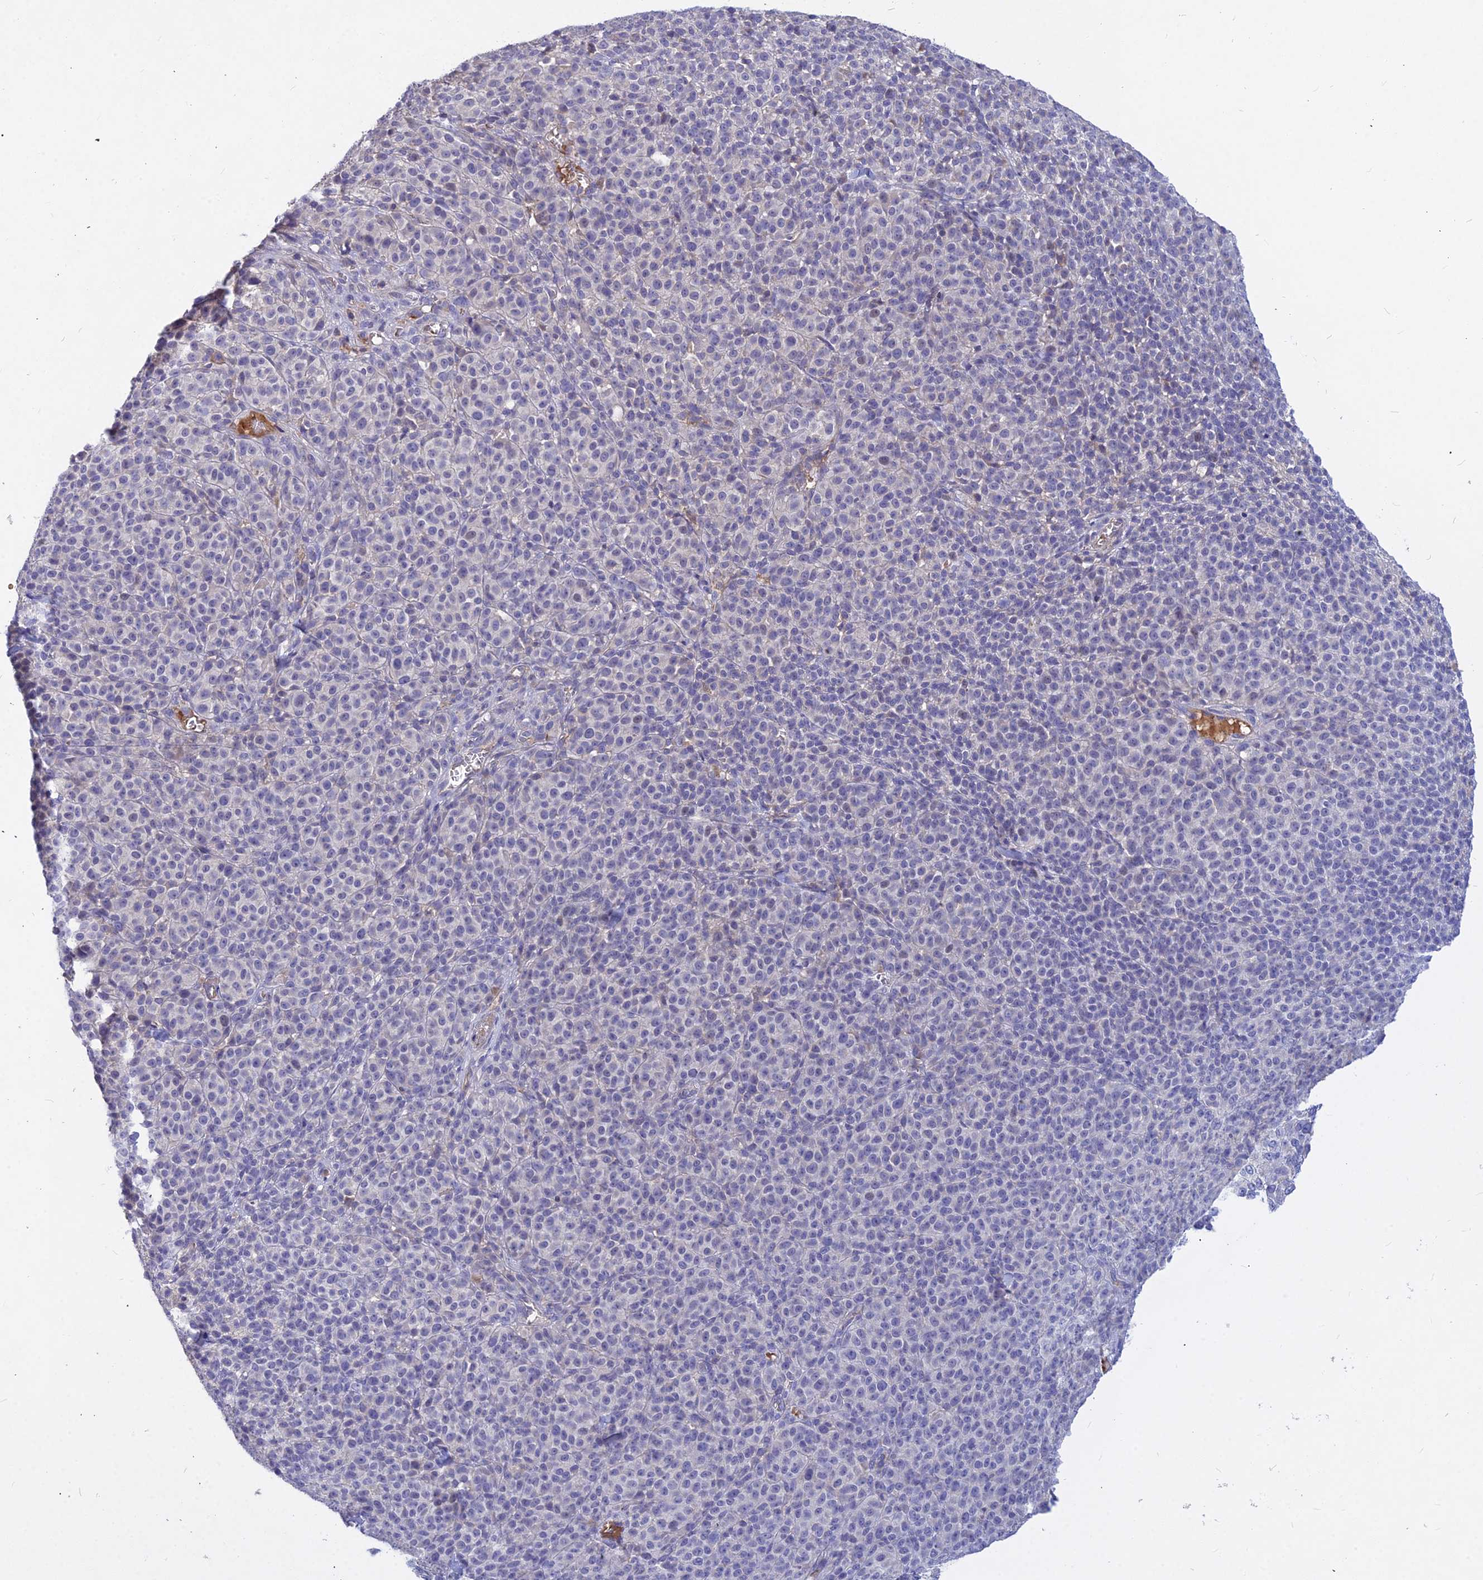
{"staining": {"intensity": "negative", "quantity": "none", "location": "none"}, "tissue": "melanoma", "cell_type": "Tumor cells", "image_type": "cancer", "snomed": [{"axis": "morphology", "description": "Normal tissue, NOS"}, {"axis": "morphology", "description": "Malignant melanoma, NOS"}, {"axis": "topography", "description": "Skin"}], "caption": "Tumor cells are negative for protein expression in human melanoma. Nuclei are stained in blue.", "gene": "DMRTA1", "patient": {"sex": "female", "age": 34}}